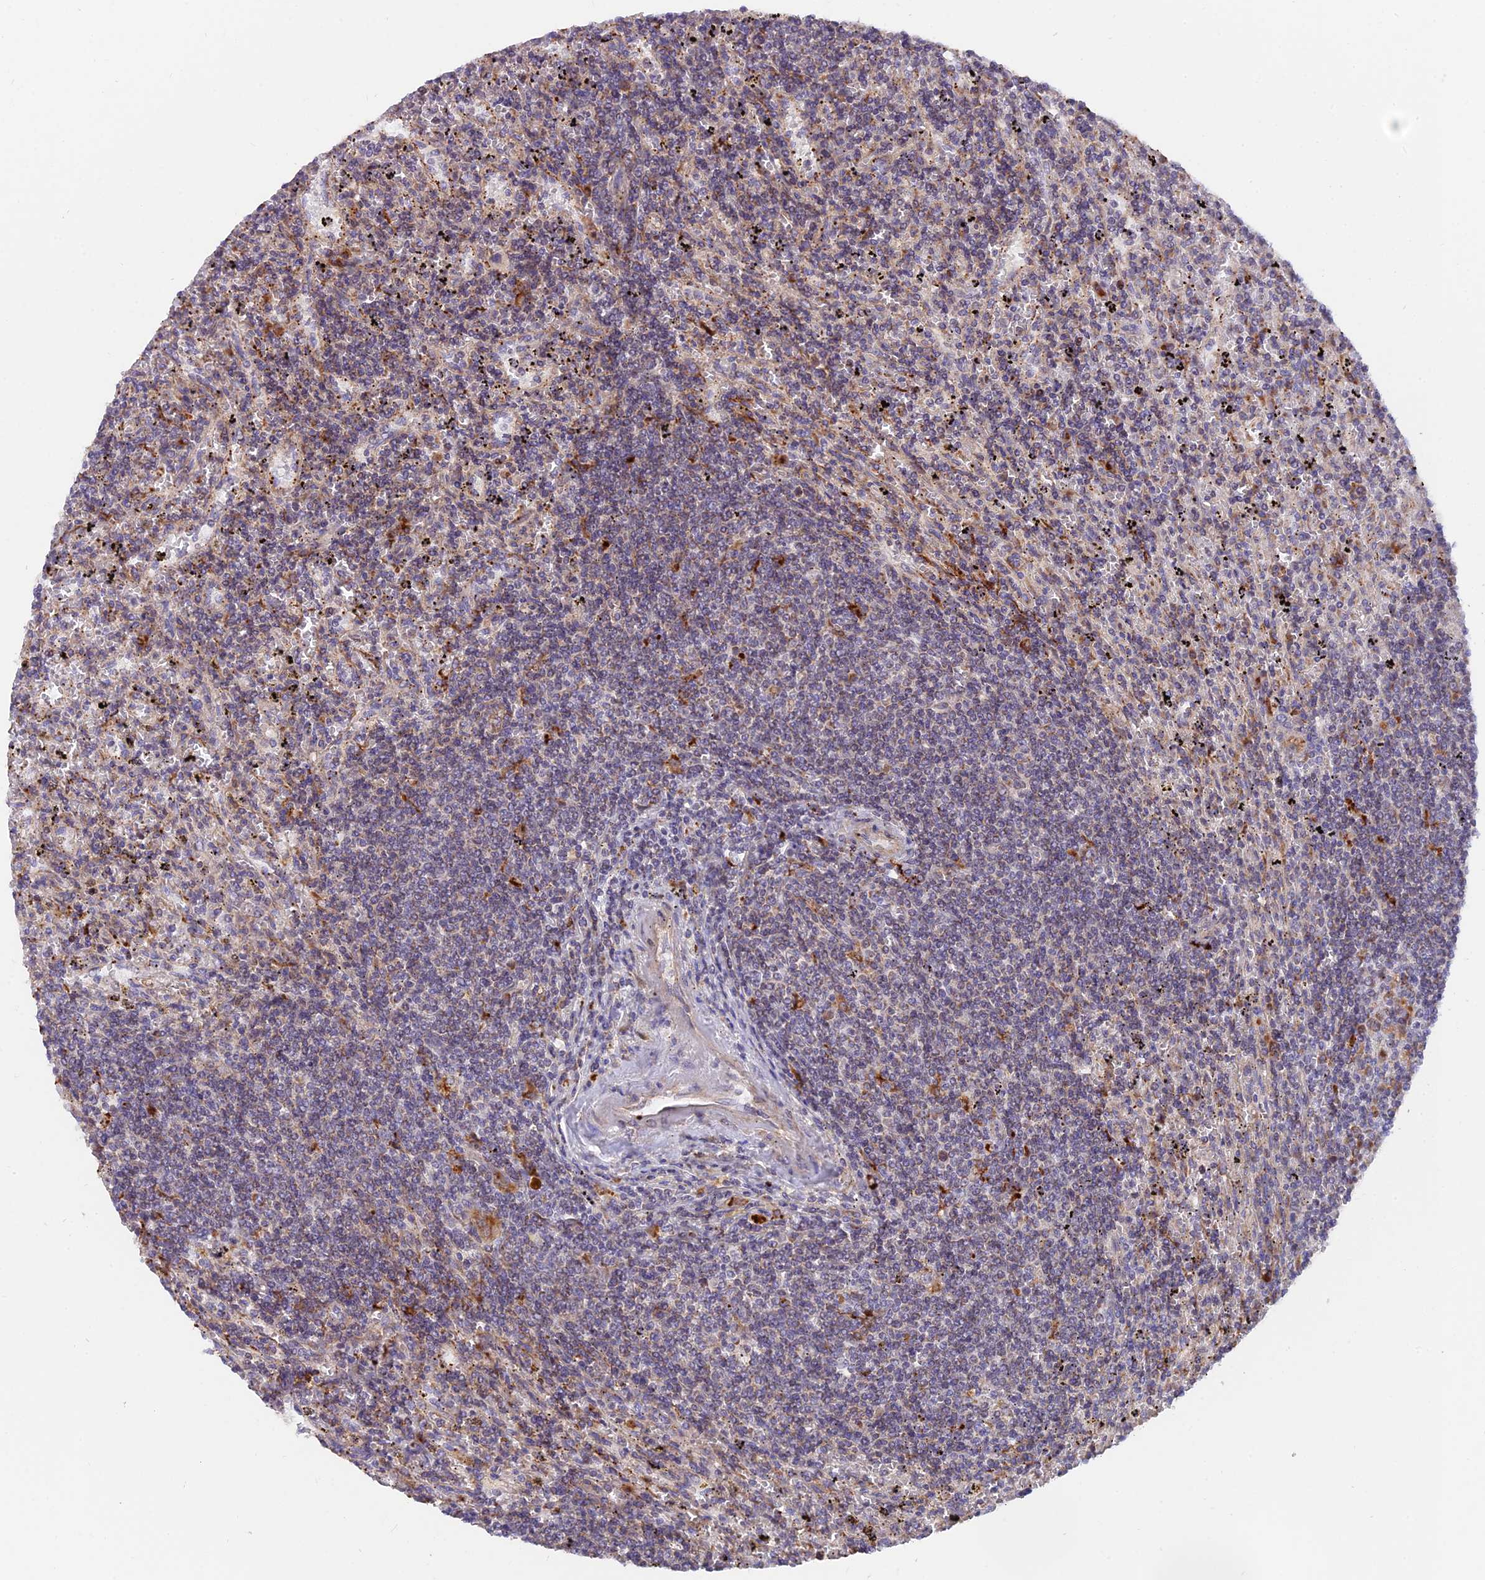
{"staining": {"intensity": "weak", "quantity": "<25%", "location": "cytoplasmic/membranous"}, "tissue": "lymphoma", "cell_type": "Tumor cells", "image_type": "cancer", "snomed": [{"axis": "morphology", "description": "Malignant lymphoma, non-Hodgkin's type, Low grade"}, {"axis": "topography", "description": "Spleen"}], "caption": "This is an immunohistochemistry (IHC) photomicrograph of lymphoma. There is no expression in tumor cells.", "gene": "TBC1D20", "patient": {"sex": "male", "age": 76}}